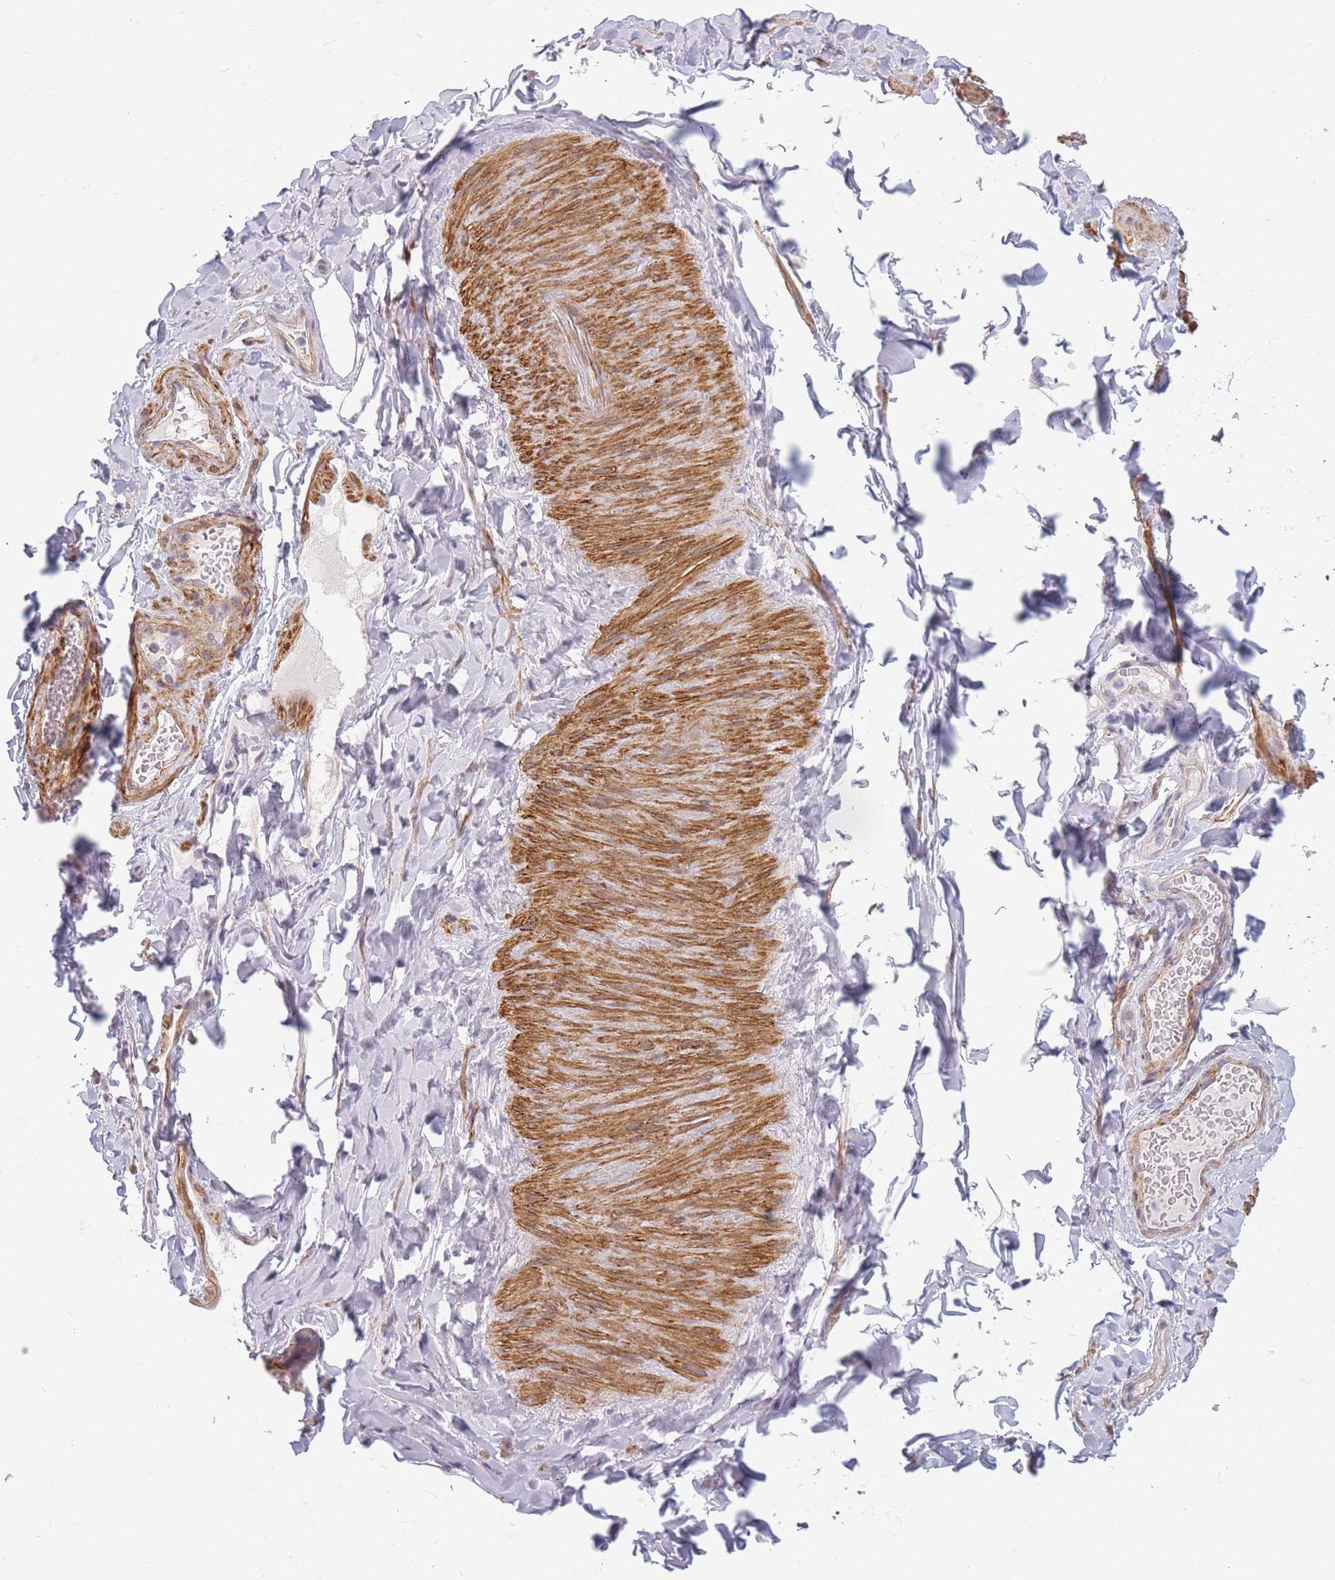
{"staining": {"intensity": "negative", "quantity": "none", "location": "none"}, "tissue": "adipose tissue", "cell_type": "Adipocytes", "image_type": "normal", "snomed": [{"axis": "morphology", "description": "Normal tissue, NOS"}, {"axis": "topography", "description": "Soft tissue"}, {"axis": "topography", "description": "Vascular tissue"}], "caption": "IHC histopathology image of unremarkable adipose tissue: adipose tissue stained with DAB displays no significant protein positivity in adipocytes.", "gene": "SIN3B", "patient": {"sex": "male", "age": 54}}